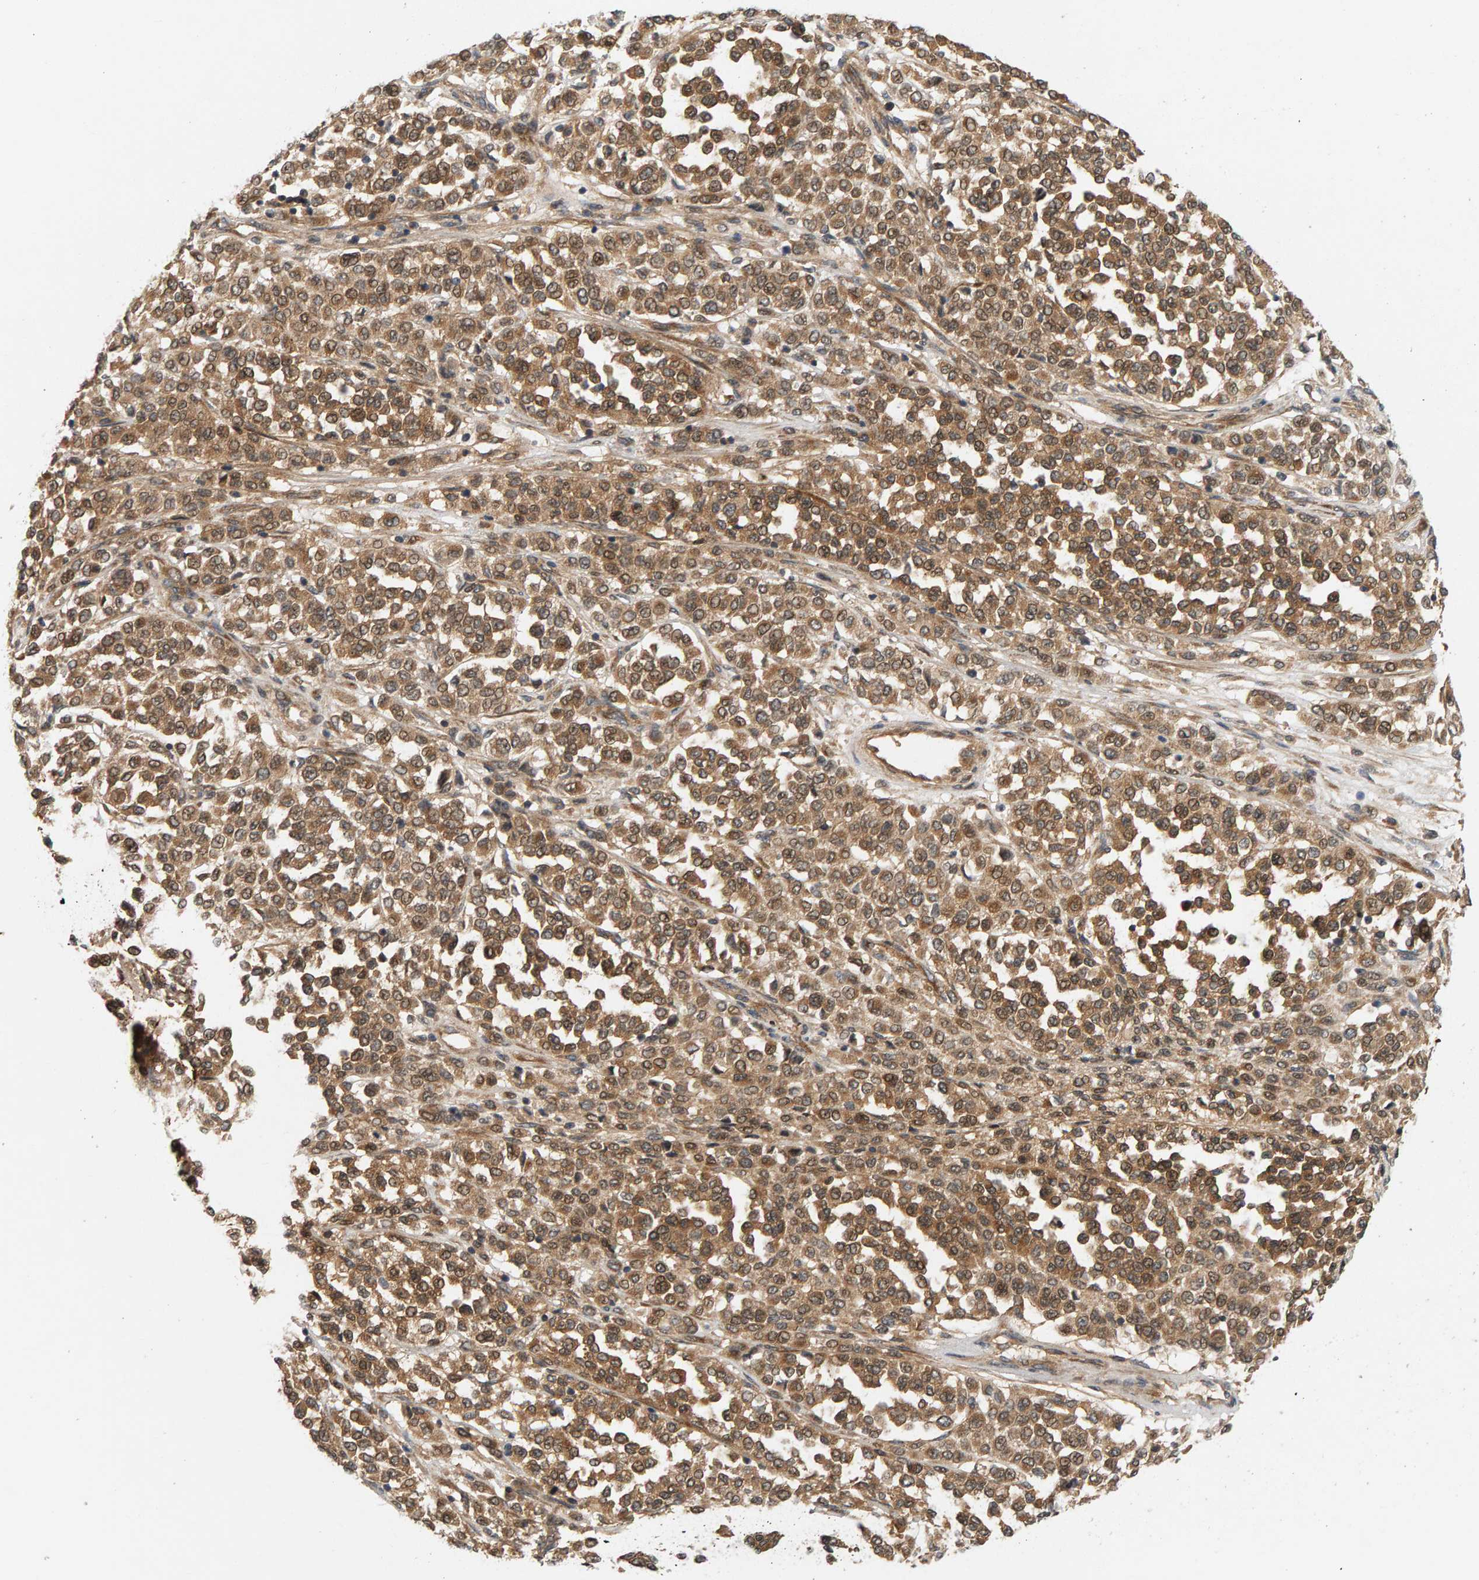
{"staining": {"intensity": "moderate", "quantity": ">75%", "location": "cytoplasmic/membranous"}, "tissue": "melanoma", "cell_type": "Tumor cells", "image_type": "cancer", "snomed": [{"axis": "morphology", "description": "Malignant melanoma, Metastatic site"}, {"axis": "topography", "description": "Pancreas"}], "caption": "This histopathology image demonstrates IHC staining of malignant melanoma (metastatic site), with medium moderate cytoplasmic/membranous expression in about >75% of tumor cells.", "gene": "BAHCC1", "patient": {"sex": "female", "age": 30}}